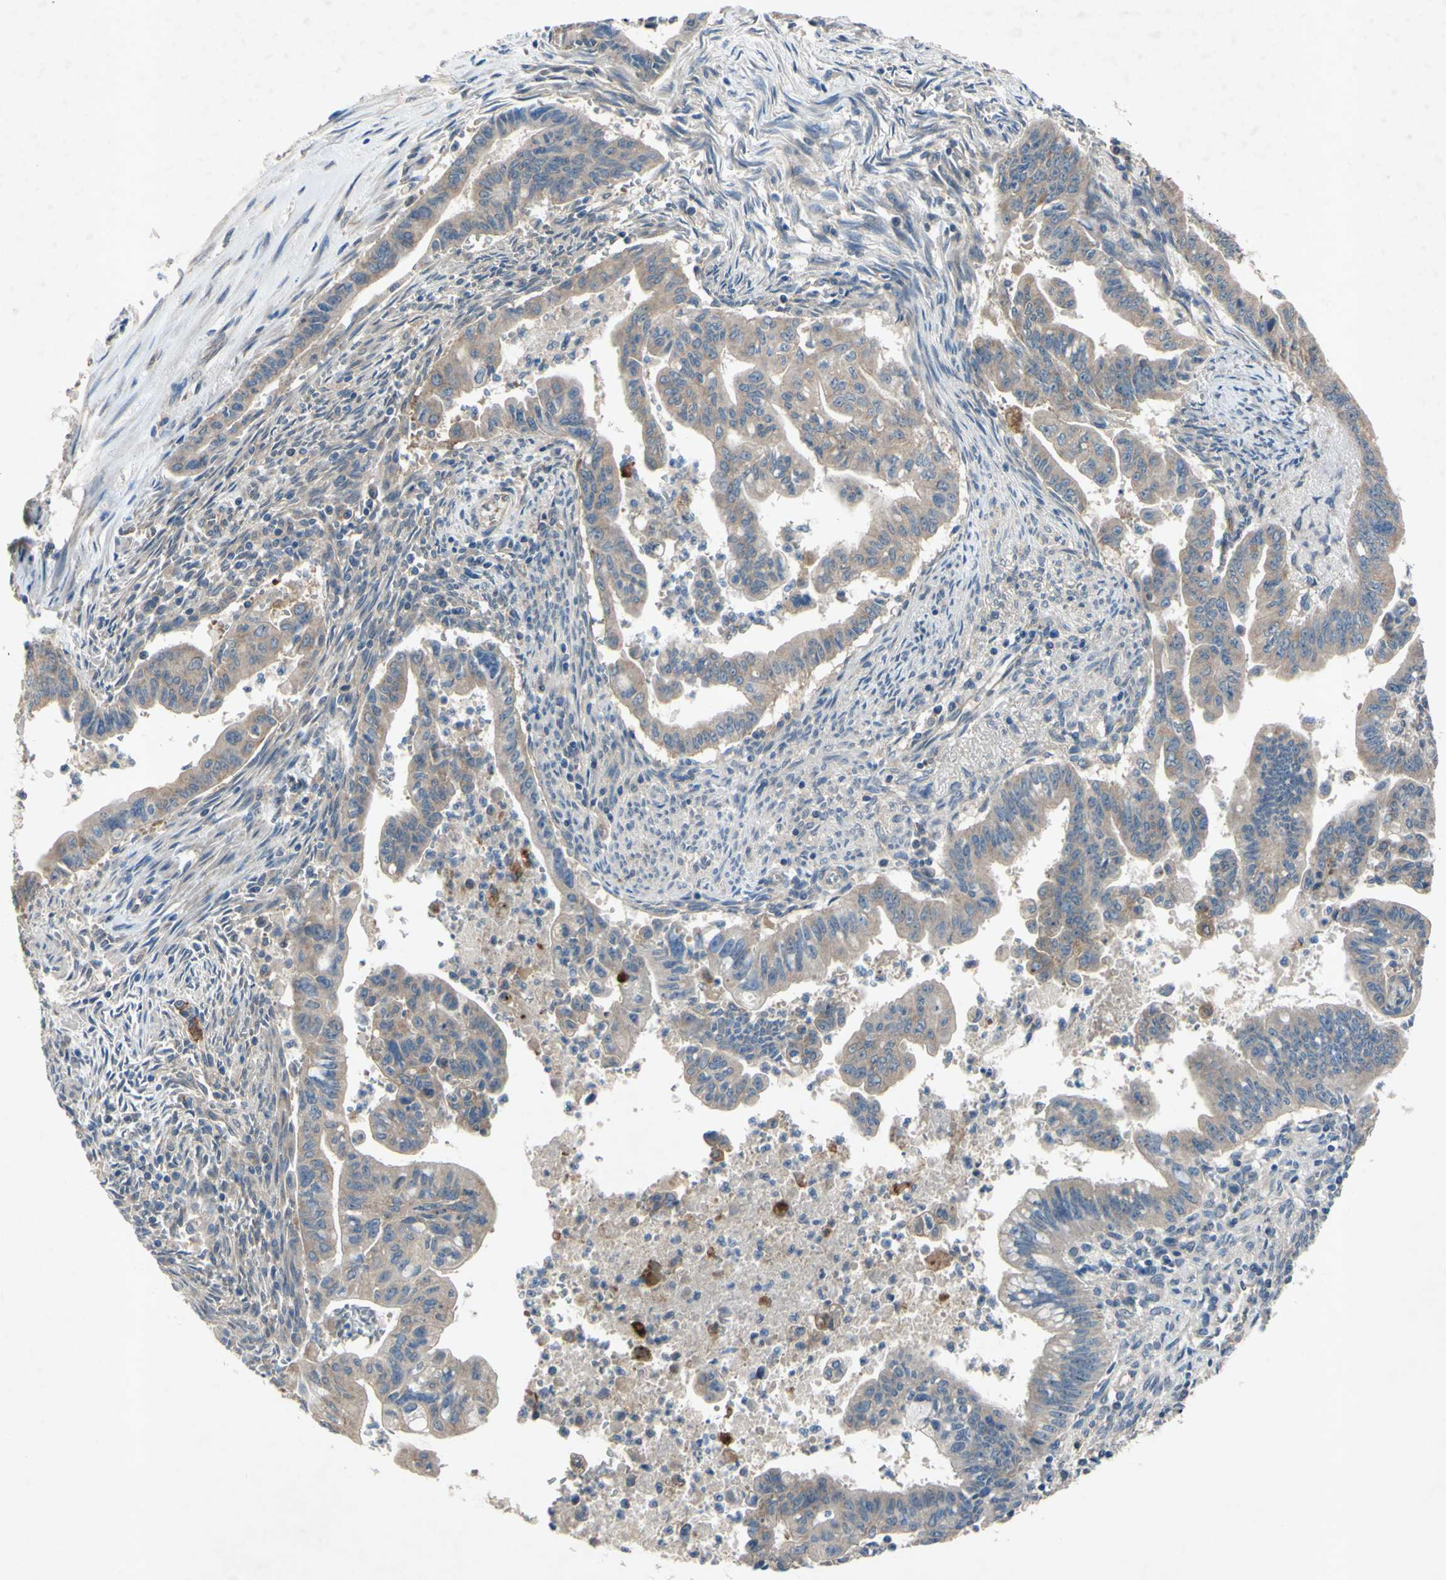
{"staining": {"intensity": "moderate", "quantity": ">75%", "location": "cytoplasmic/membranous"}, "tissue": "pancreatic cancer", "cell_type": "Tumor cells", "image_type": "cancer", "snomed": [{"axis": "morphology", "description": "Adenocarcinoma, NOS"}, {"axis": "topography", "description": "Pancreas"}], "caption": "This photomicrograph demonstrates immunohistochemistry staining of pancreatic adenocarcinoma, with medium moderate cytoplasmic/membranous staining in about >75% of tumor cells.", "gene": "HILPDA", "patient": {"sex": "male", "age": 70}}